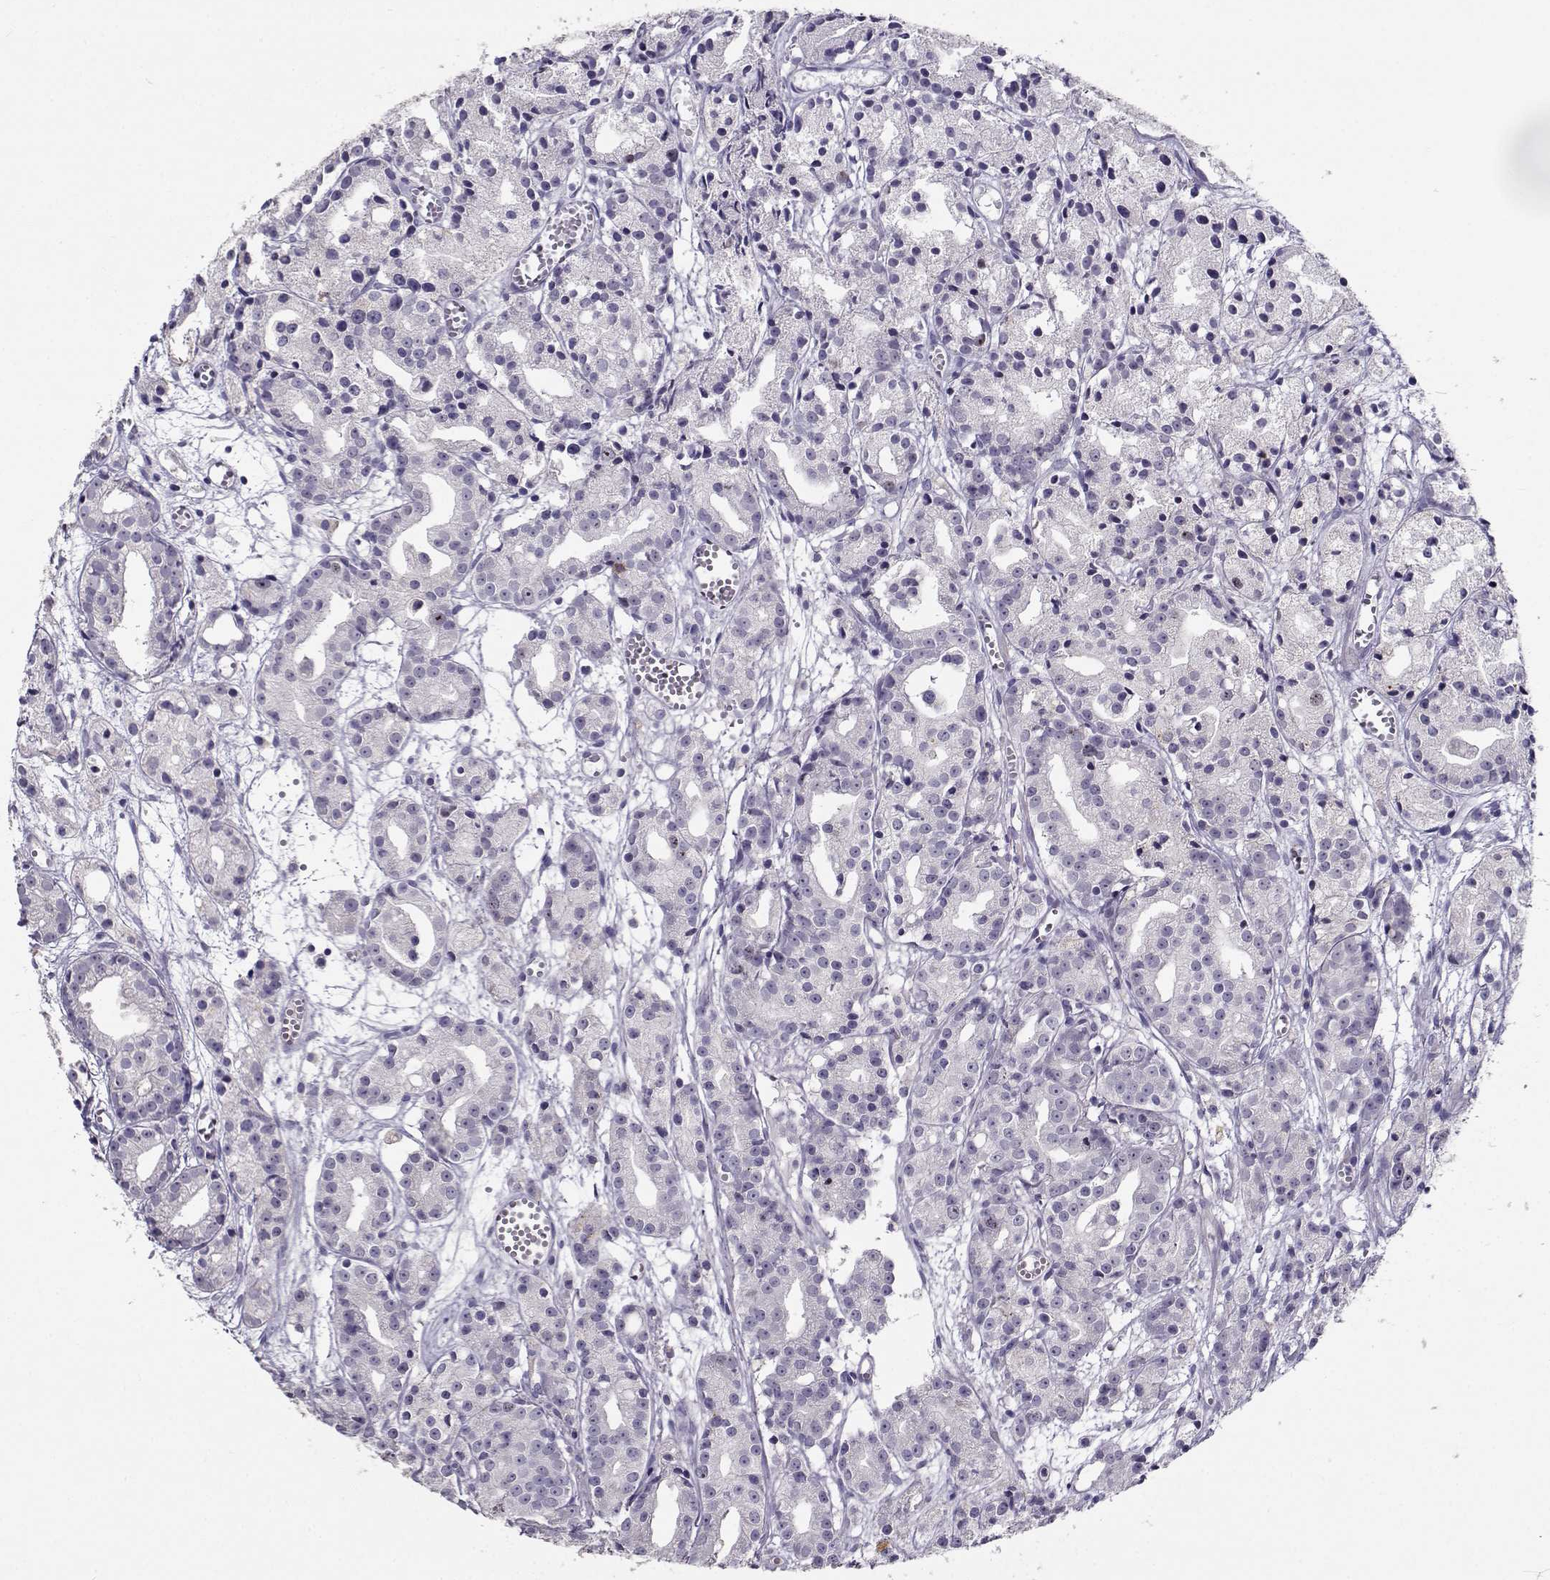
{"staining": {"intensity": "negative", "quantity": "none", "location": "none"}, "tissue": "prostate cancer", "cell_type": "Tumor cells", "image_type": "cancer", "snomed": [{"axis": "morphology", "description": "Adenocarcinoma, Medium grade"}, {"axis": "topography", "description": "Prostate"}], "caption": "Immunohistochemistry (IHC) histopathology image of neoplastic tissue: prostate medium-grade adenocarcinoma stained with DAB exhibits no significant protein positivity in tumor cells.", "gene": "NPW", "patient": {"sex": "male", "age": 74}}